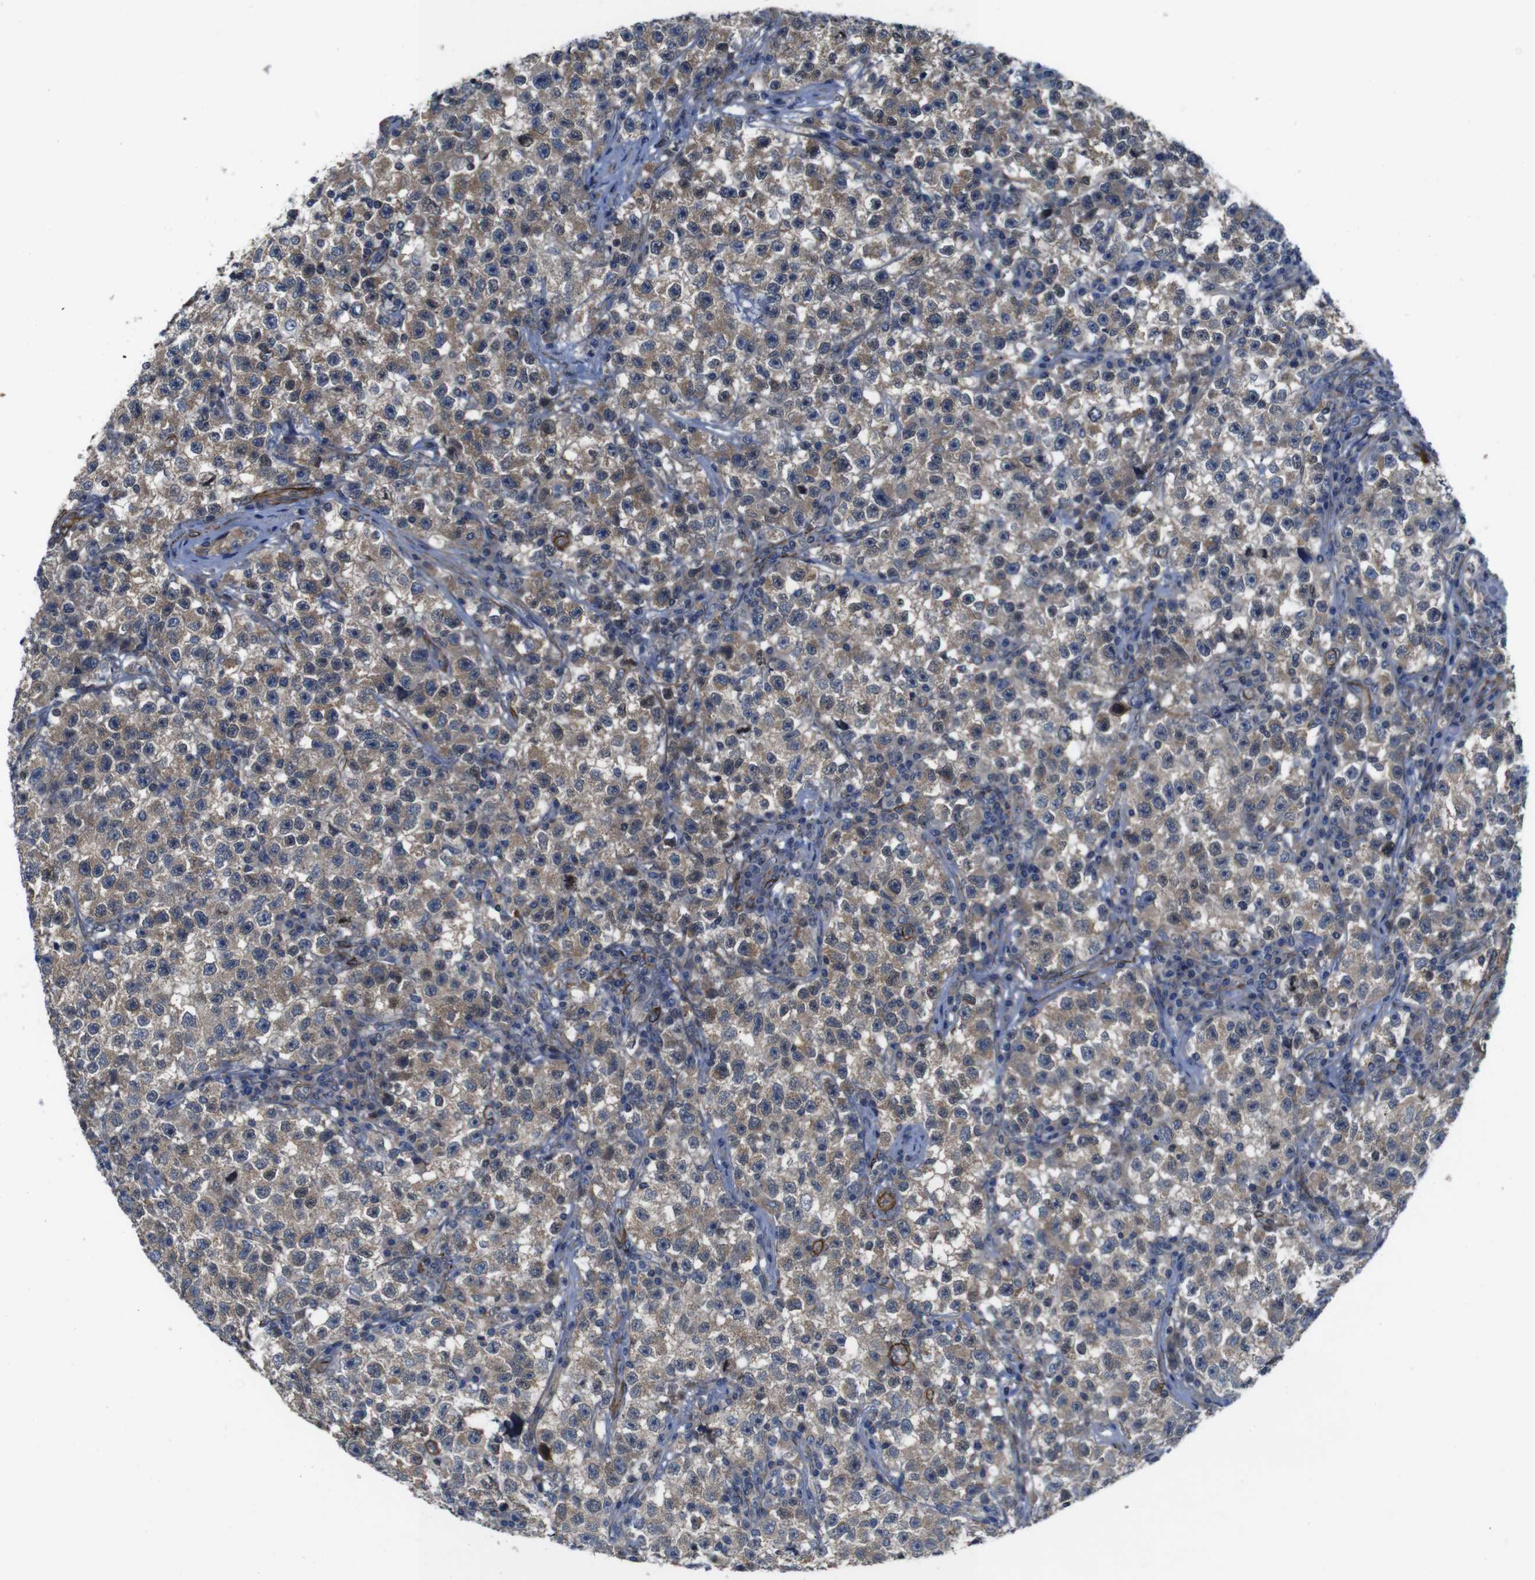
{"staining": {"intensity": "weak", "quantity": ">75%", "location": "cytoplasmic/membranous"}, "tissue": "testis cancer", "cell_type": "Tumor cells", "image_type": "cancer", "snomed": [{"axis": "morphology", "description": "Seminoma, NOS"}, {"axis": "topography", "description": "Testis"}], "caption": "Testis cancer (seminoma) tissue demonstrates weak cytoplasmic/membranous staining in approximately >75% of tumor cells, visualized by immunohistochemistry.", "gene": "GGT7", "patient": {"sex": "male", "age": 22}}